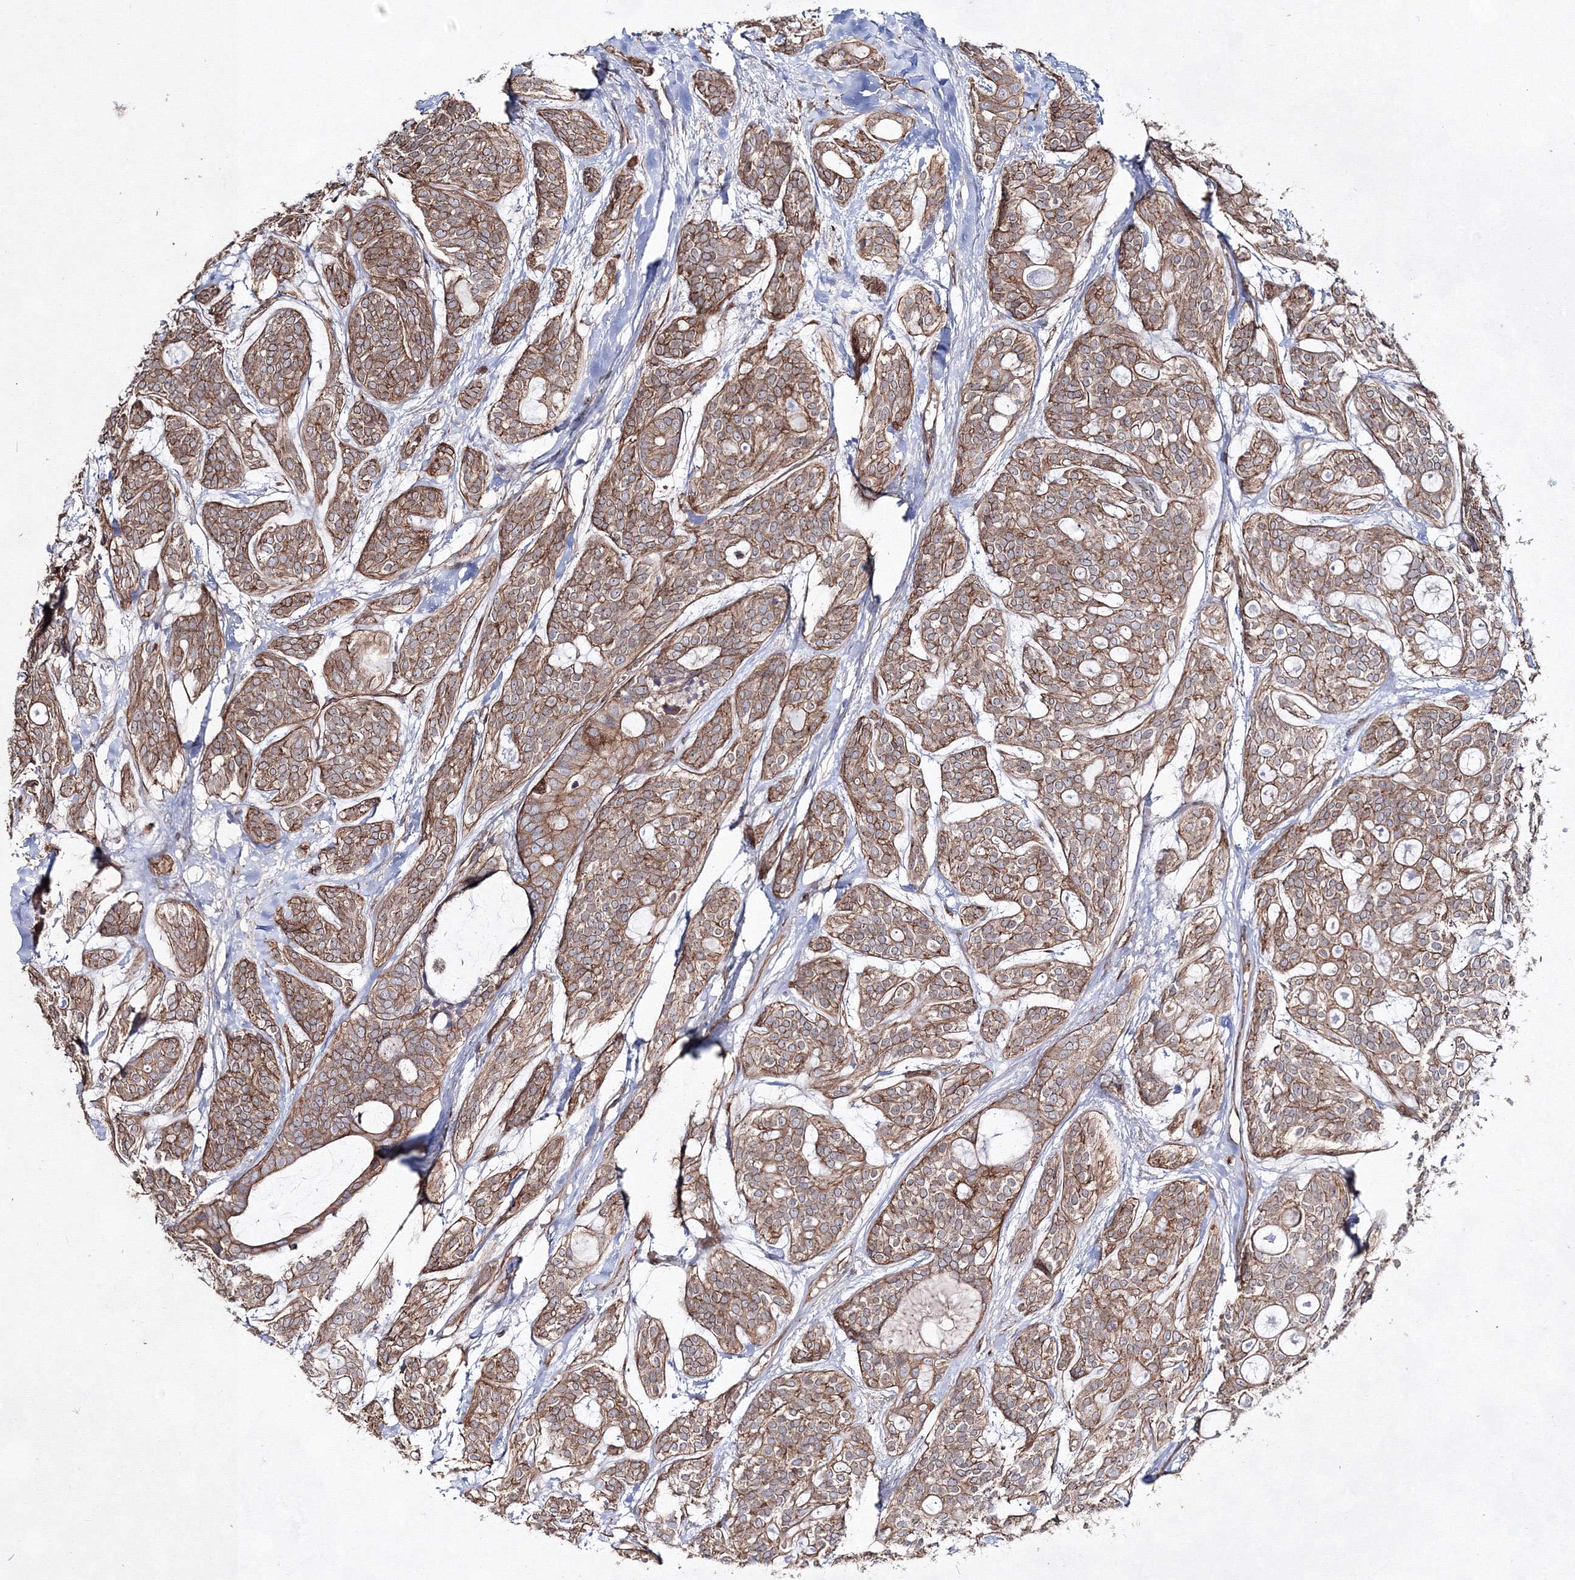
{"staining": {"intensity": "moderate", "quantity": ">75%", "location": "cytoplasmic/membranous"}, "tissue": "head and neck cancer", "cell_type": "Tumor cells", "image_type": "cancer", "snomed": [{"axis": "morphology", "description": "Adenocarcinoma, NOS"}, {"axis": "topography", "description": "Head-Neck"}], "caption": "High-power microscopy captured an IHC micrograph of adenocarcinoma (head and neck), revealing moderate cytoplasmic/membranous expression in approximately >75% of tumor cells. The staining was performed using DAB to visualize the protein expression in brown, while the nuclei were stained in blue with hematoxylin (Magnification: 20x).", "gene": "EXOC6", "patient": {"sex": "male", "age": 66}}